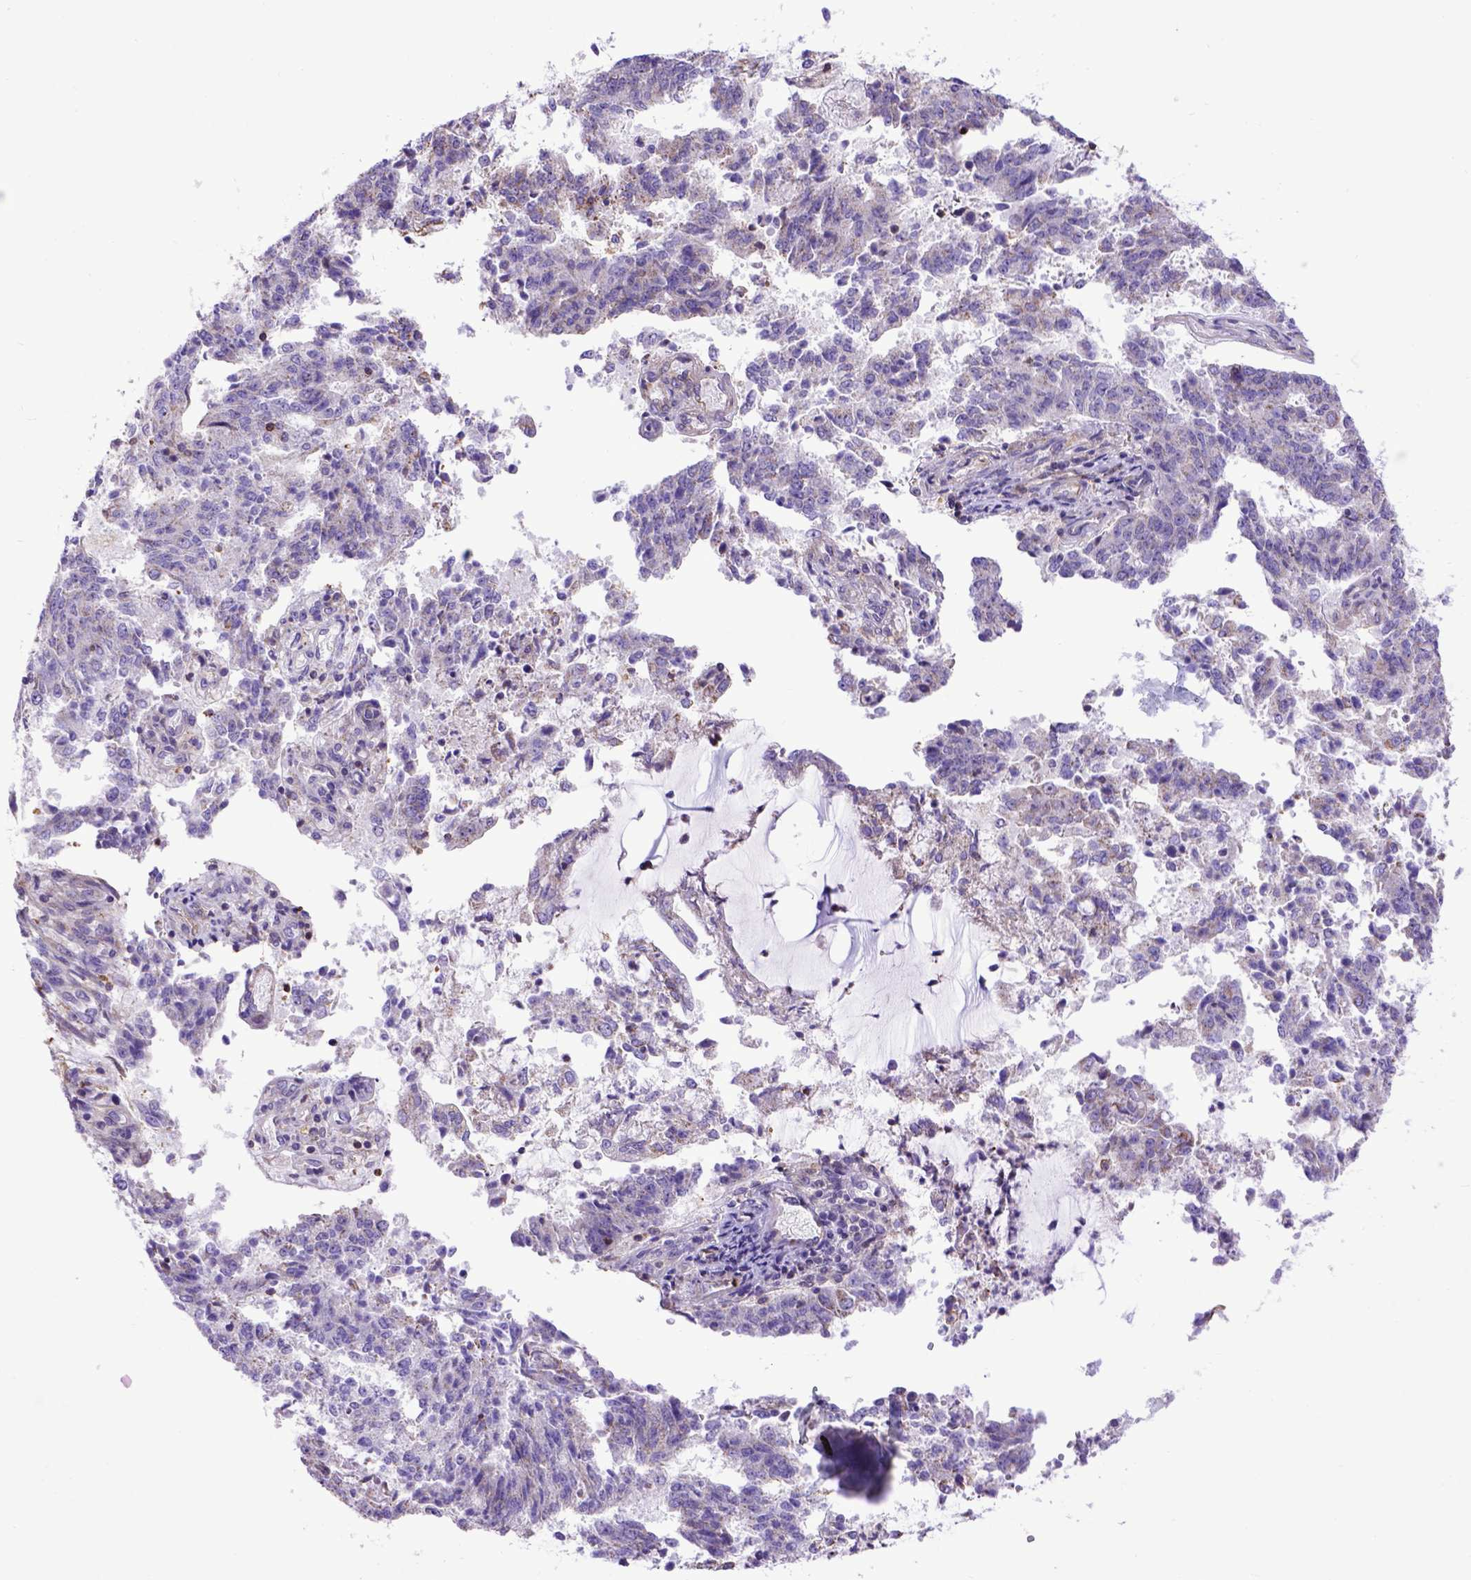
{"staining": {"intensity": "negative", "quantity": "none", "location": "none"}, "tissue": "endometrial cancer", "cell_type": "Tumor cells", "image_type": "cancer", "snomed": [{"axis": "morphology", "description": "Adenocarcinoma, NOS"}, {"axis": "topography", "description": "Endometrium"}], "caption": "Adenocarcinoma (endometrial) stained for a protein using immunohistochemistry (IHC) shows no expression tumor cells.", "gene": "ASAH2", "patient": {"sex": "female", "age": 82}}